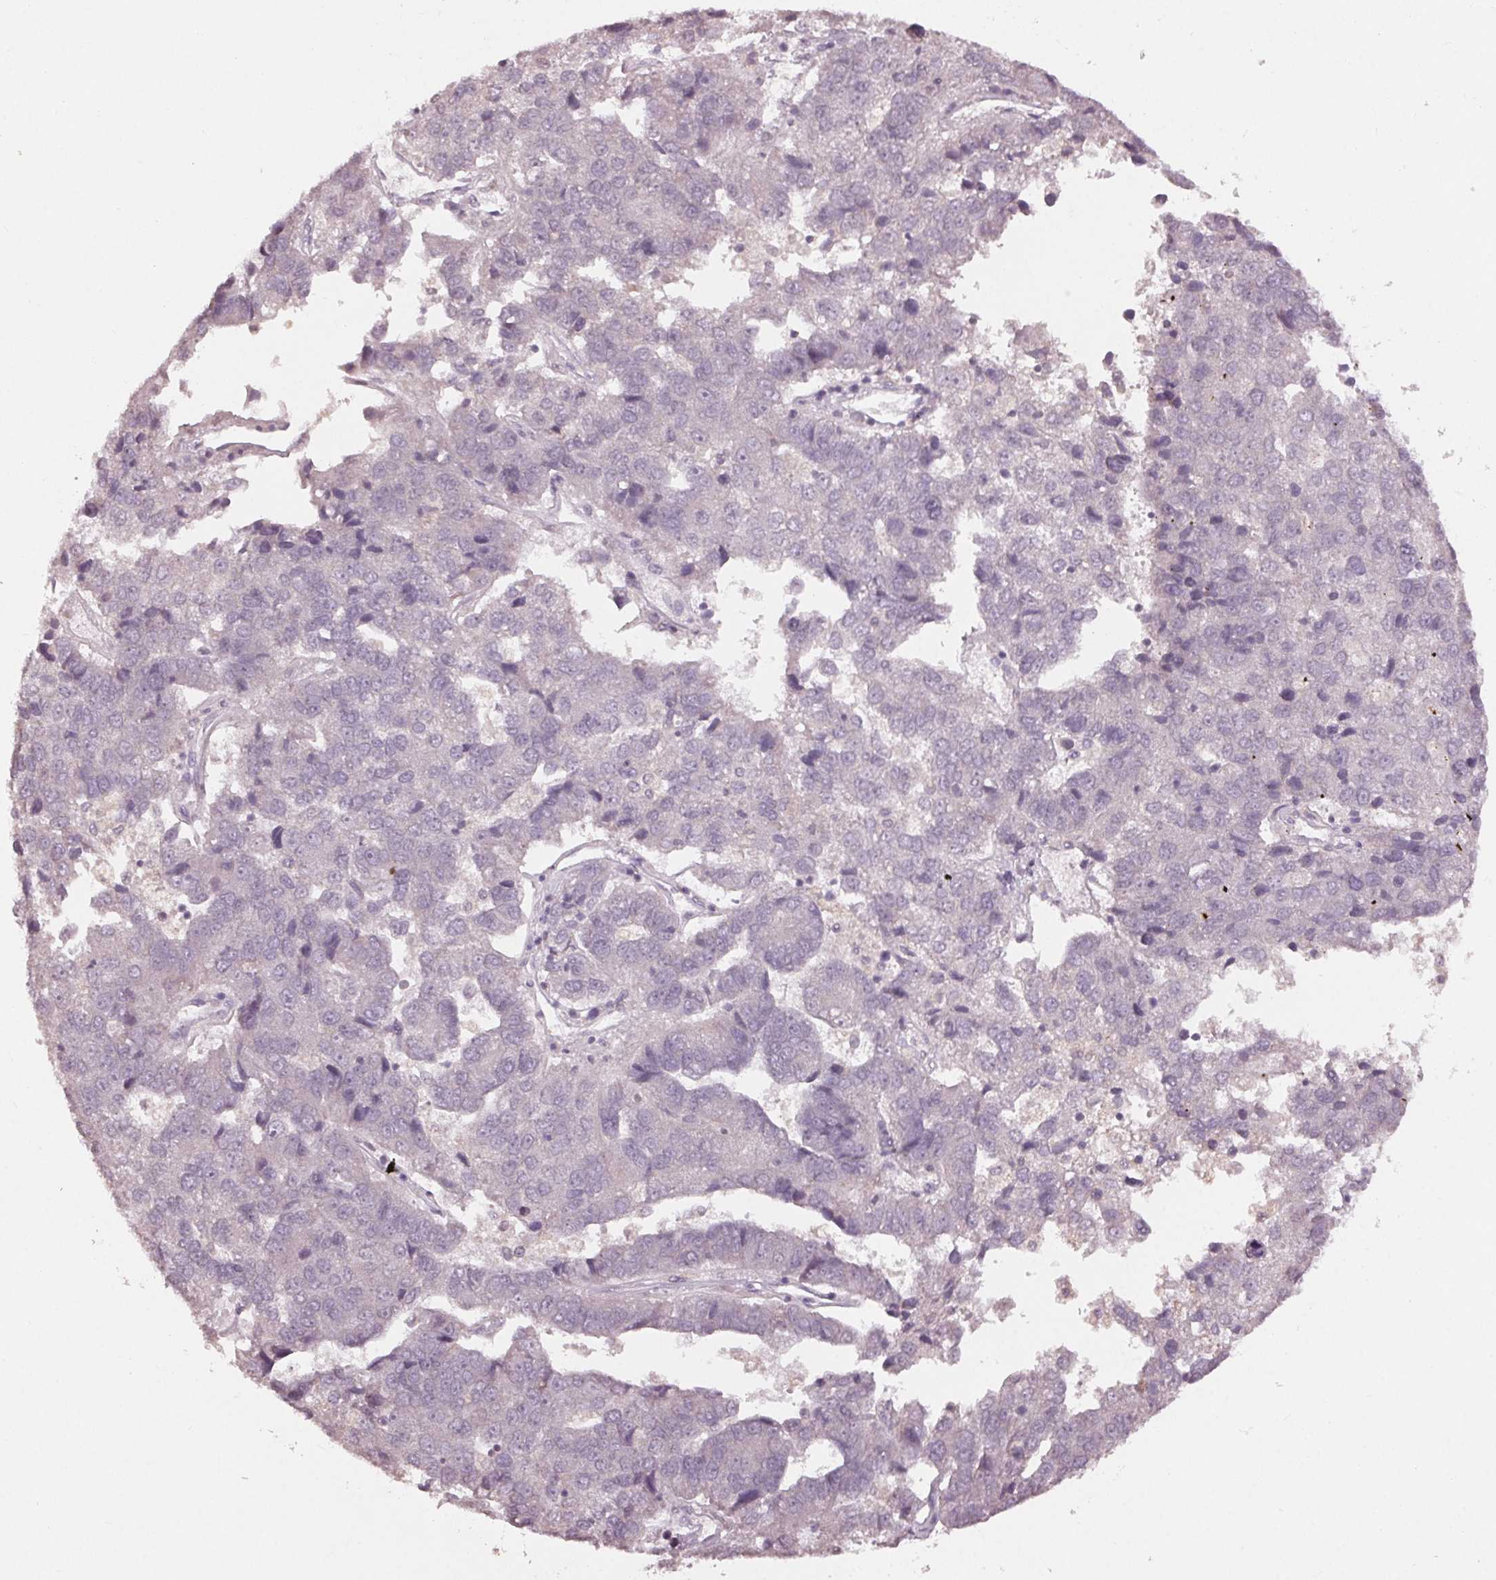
{"staining": {"intensity": "negative", "quantity": "none", "location": "none"}, "tissue": "pancreatic cancer", "cell_type": "Tumor cells", "image_type": "cancer", "snomed": [{"axis": "morphology", "description": "Adenocarcinoma, NOS"}, {"axis": "topography", "description": "Pancreas"}], "caption": "Protein analysis of pancreatic cancer (adenocarcinoma) shows no significant expression in tumor cells.", "gene": "KLRC3", "patient": {"sex": "female", "age": 61}}